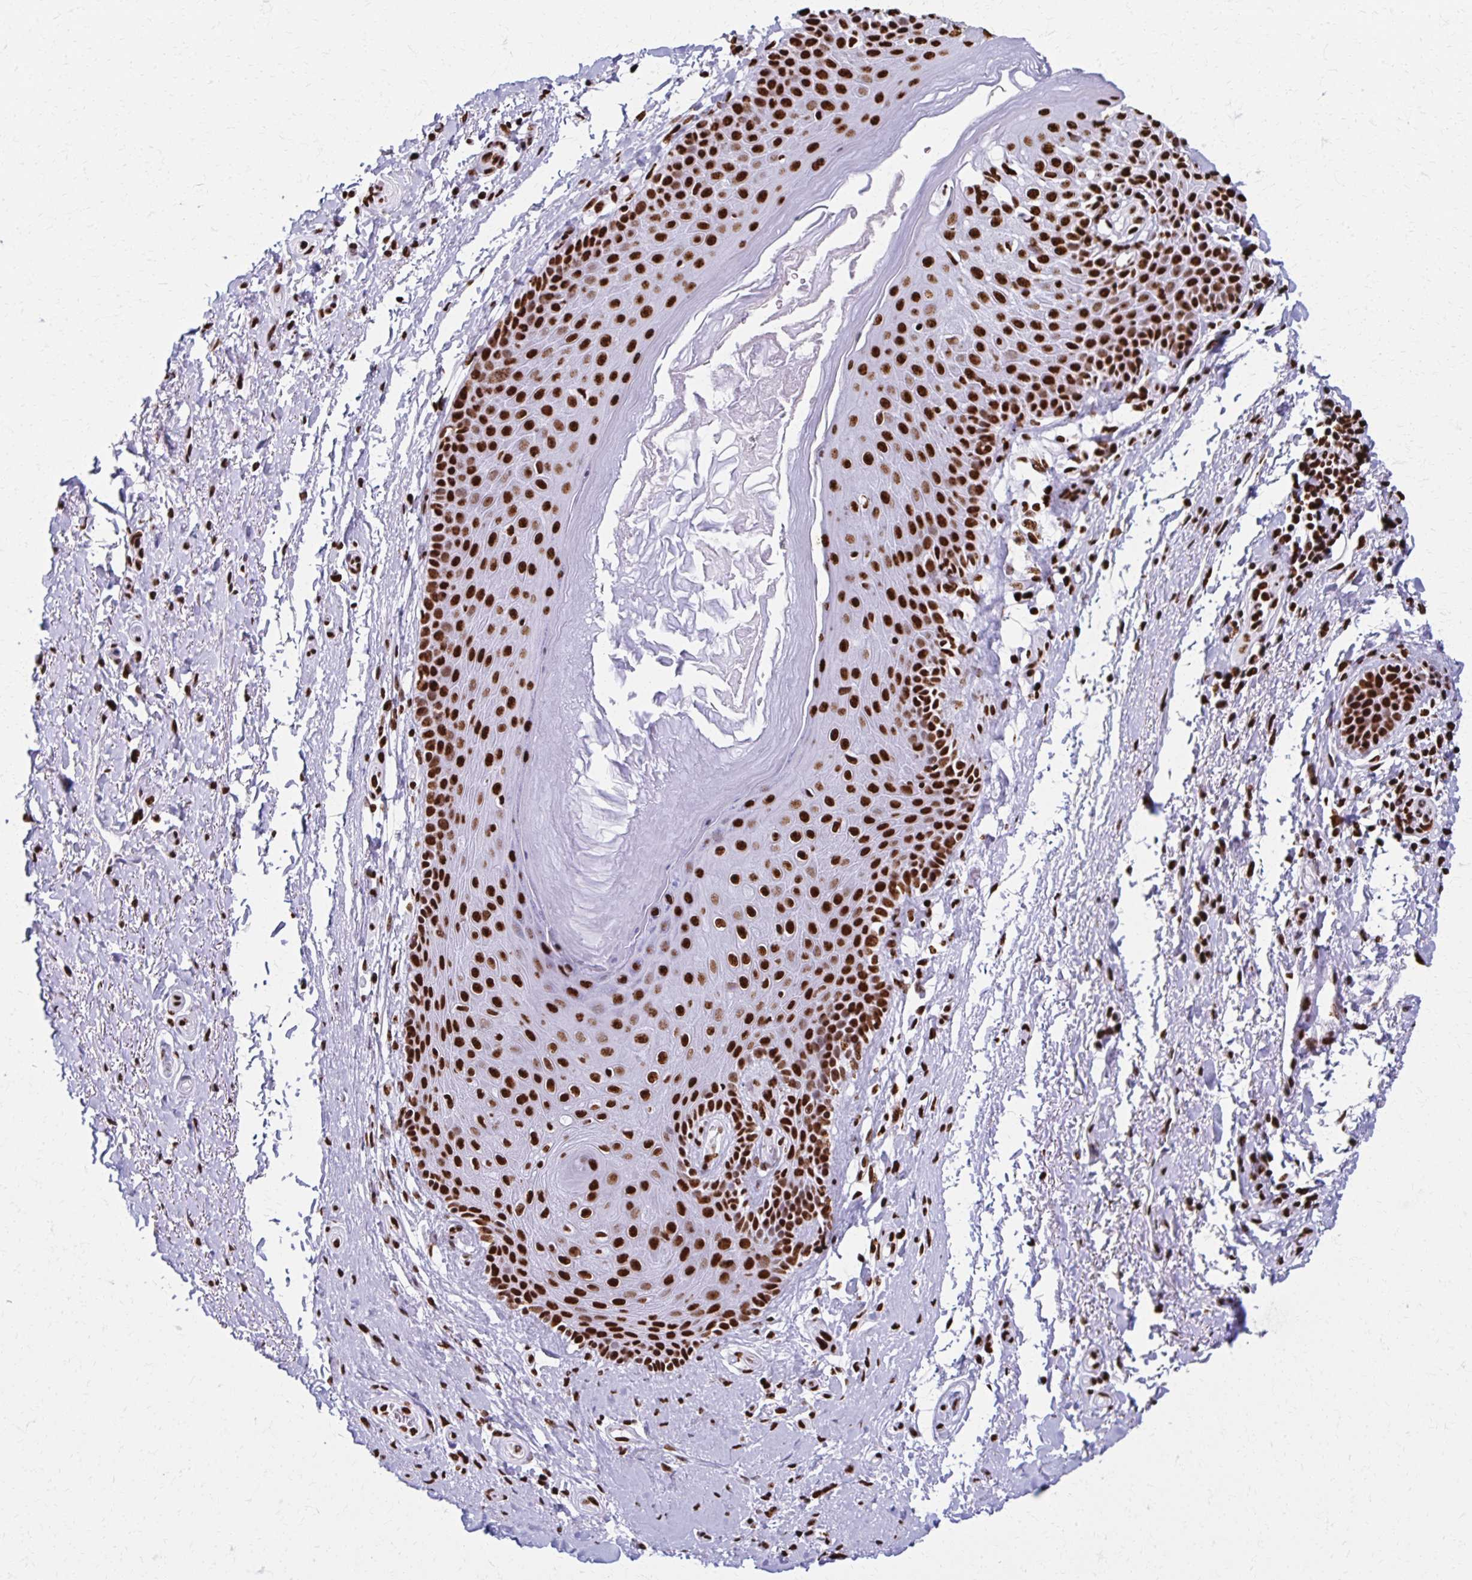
{"staining": {"intensity": "moderate", "quantity": "<25%", "location": "nuclear"}, "tissue": "adipose tissue", "cell_type": "Adipocytes", "image_type": "normal", "snomed": [{"axis": "morphology", "description": "Normal tissue, NOS"}, {"axis": "topography", "description": "Peripheral nerve tissue"}], "caption": "High-power microscopy captured an IHC micrograph of benign adipose tissue, revealing moderate nuclear staining in approximately <25% of adipocytes.", "gene": "NONO", "patient": {"sex": "male", "age": 51}}